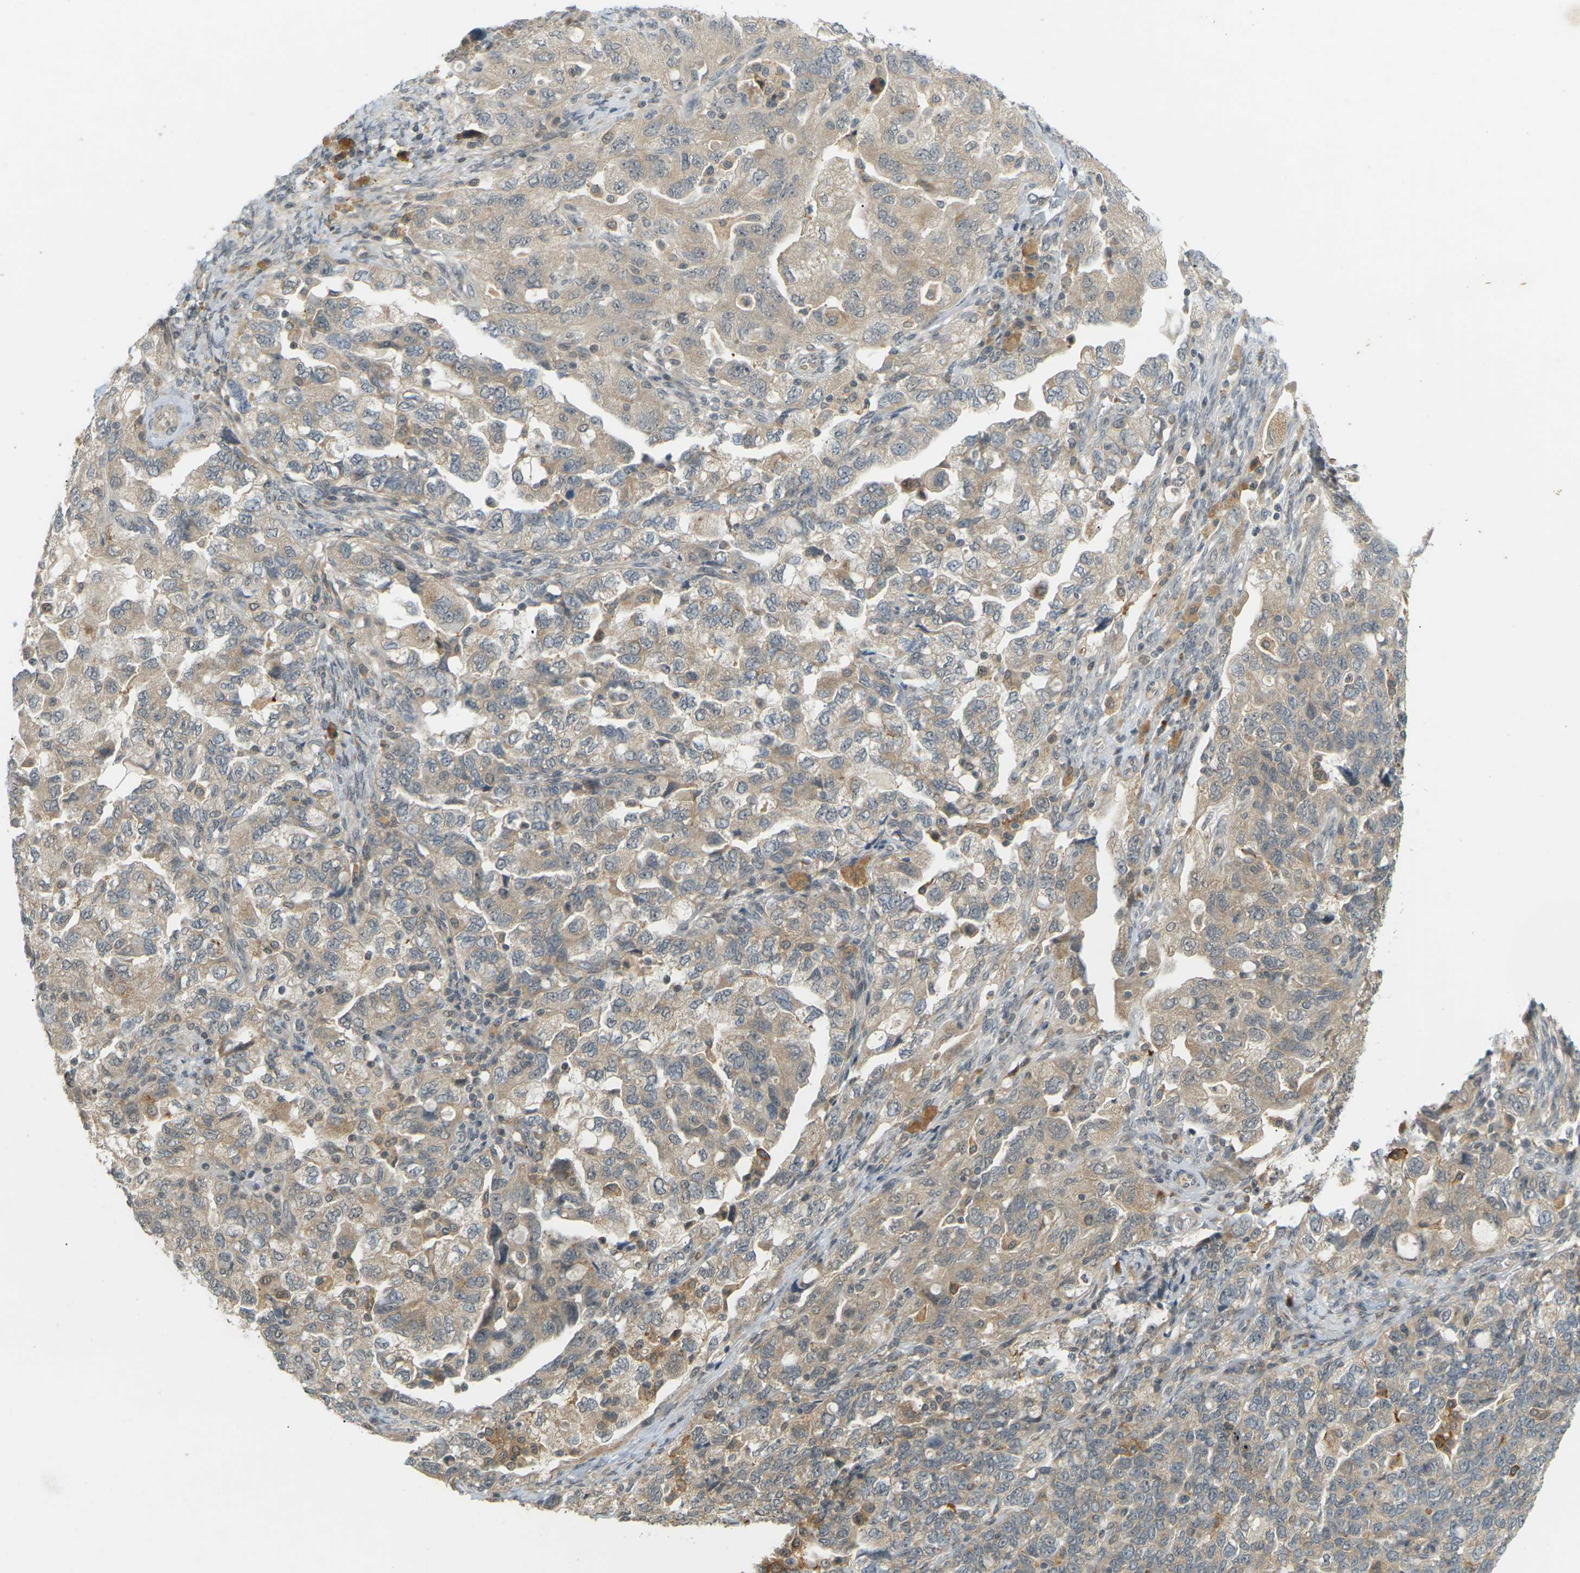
{"staining": {"intensity": "weak", "quantity": ">75%", "location": "cytoplasmic/membranous"}, "tissue": "ovarian cancer", "cell_type": "Tumor cells", "image_type": "cancer", "snomed": [{"axis": "morphology", "description": "Carcinoma, NOS"}, {"axis": "morphology", "description": "Cystadenocarcinoma, serous, NOS"}, {"axis": "topography", "description": "Ovary"}], "caption": "IHC image of neoplastic tissue: human ovarian cancer (serous cystadenocarcinoma) stained using IHC demonstrates low levels of weak protein expression localized specifically in the cytoplasmic/membranous of tumor cells, appearing as a cytoplasmic/membranous brown color.", "gene": "SOCS6", "patient": {"sex": "female", "age": 69}}